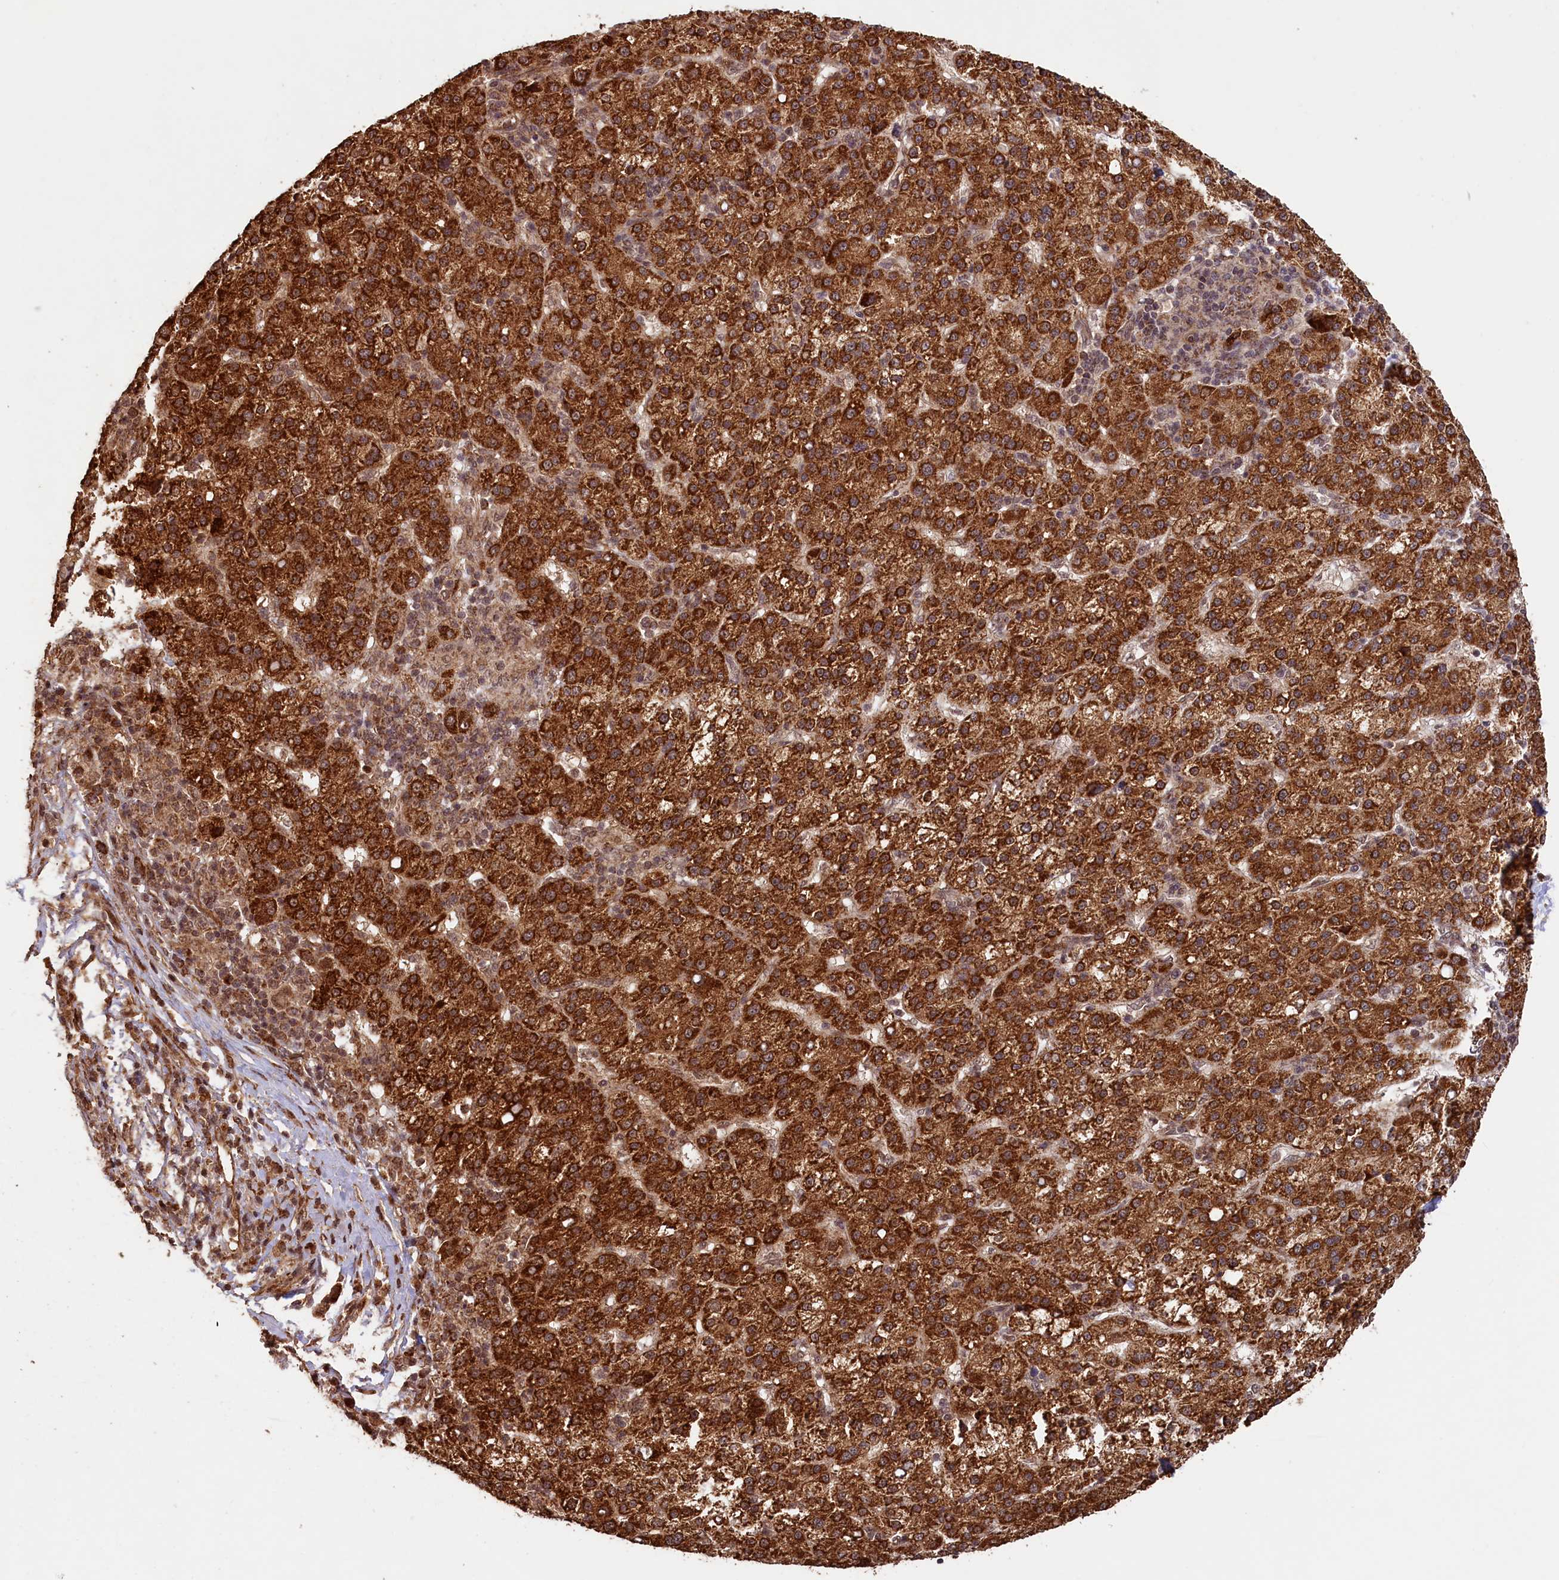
{"staining": {"intensity": "strong", "quantity": ">75%", "location": "cytoplasmic/membranous"}, "tissue": "liver cancer", "cell_type": "Tumor cells", "image_type": "cancer", "snomed": [{"axis": "morphology", "description": "Carcinoma, Hepatocellular, NOS"}, {"axis": "topography", "description": "Liver"}], "caption": "IHC micrograph of human liver cancer stained for a protein (brown), which shows high levels of strong cytoplasmic/membranous expression in approximately >75% of tumor cells.", "gene": "SHPRH", "patient": {"sex": "female", "age": 58}}